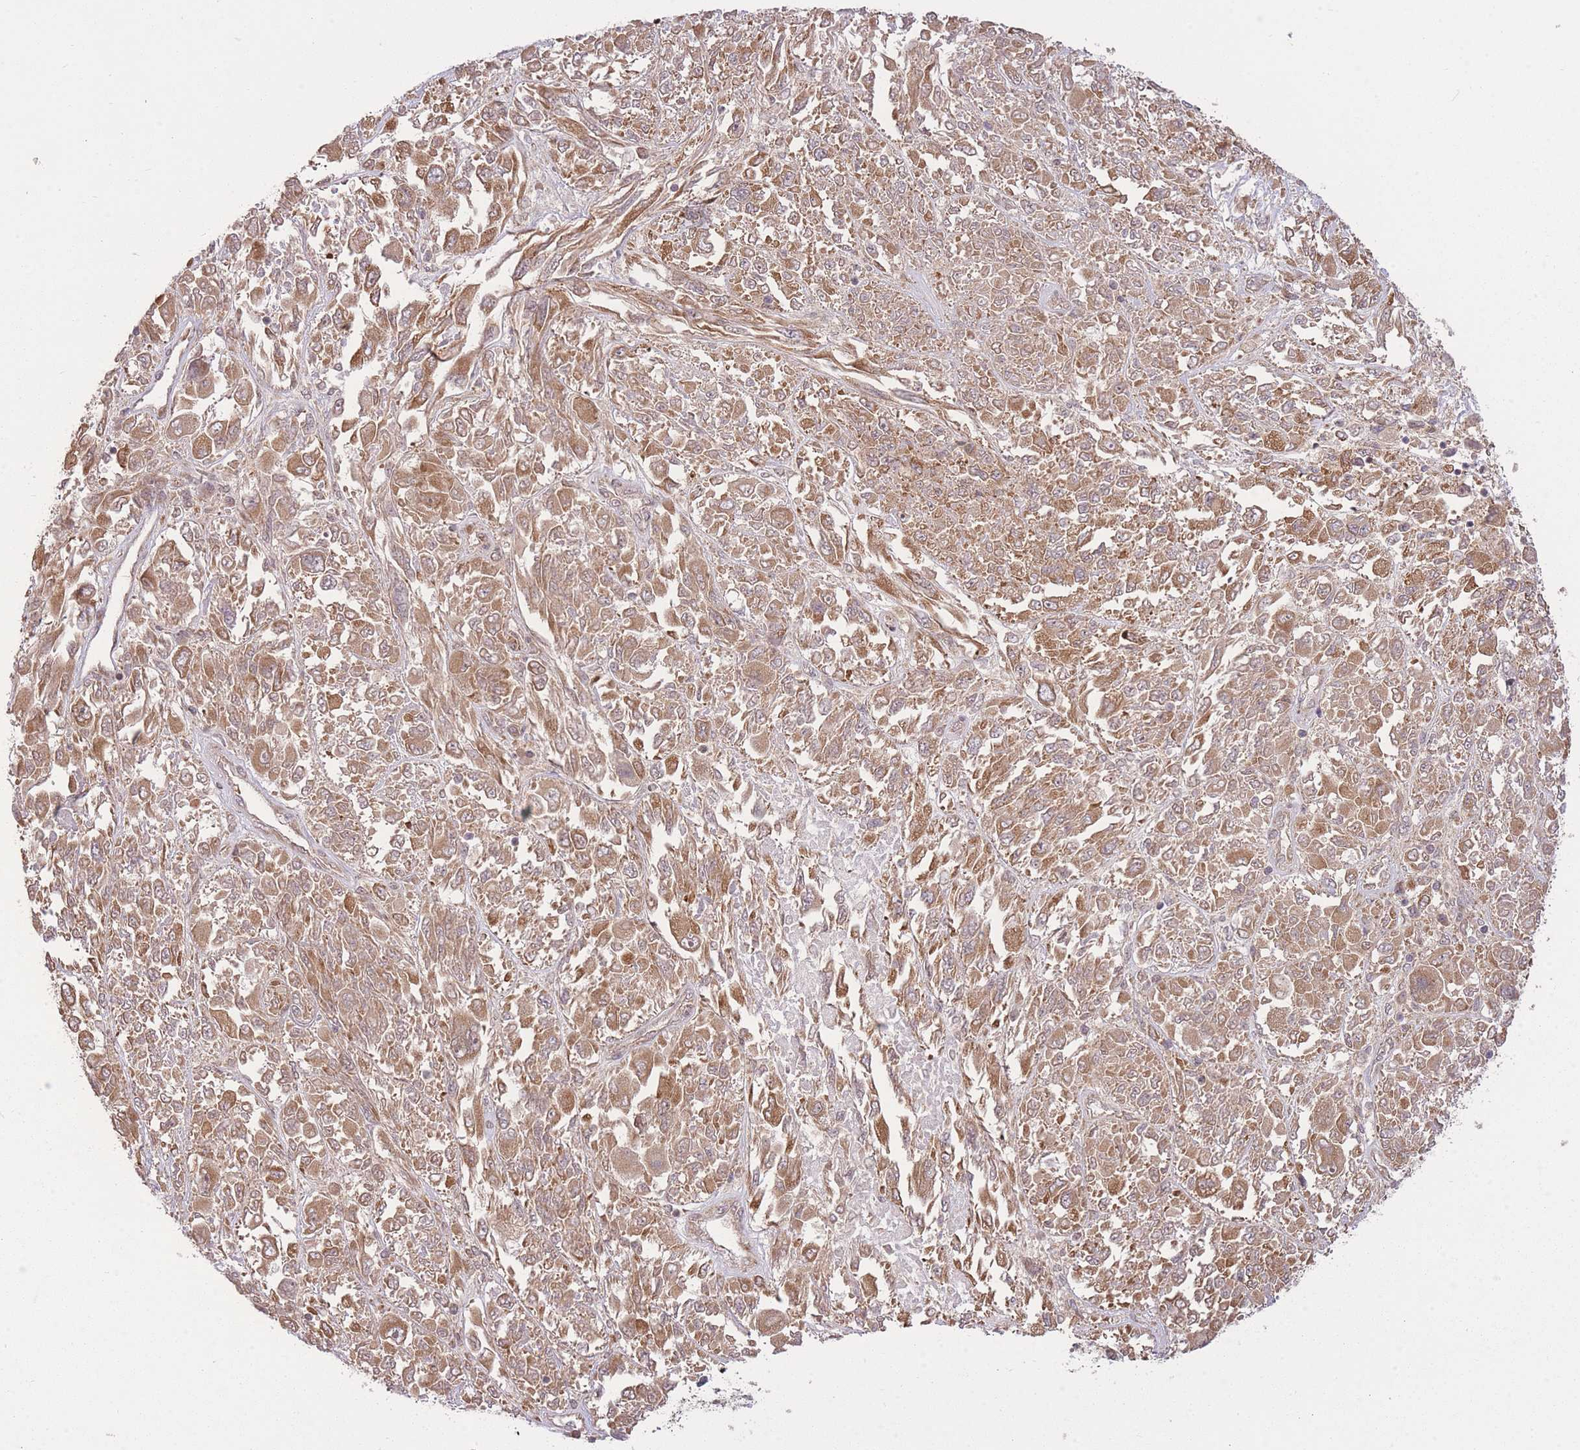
{"staining": {"intensity": "moderate", "quantity": ">75%", "location": "cytoplasmic/membranous"}, "tissue": "melanoma", "cell_type": "Tumor cells", "image_type": "cancer", "snomed": [{"axis": "morphology", "description": "Malignant melanoma, NOS"}, {"axis": "topography", "description": "Skin"}], "caption": "Tumor cells show moderate cytoplasmic/membranous staining in about >75% of cells in malignant melanoma. (IHC, brightfield microscopy, high magnification).", "gene": "ZNF391", "patient": {"sex": "female", "age": 91}}